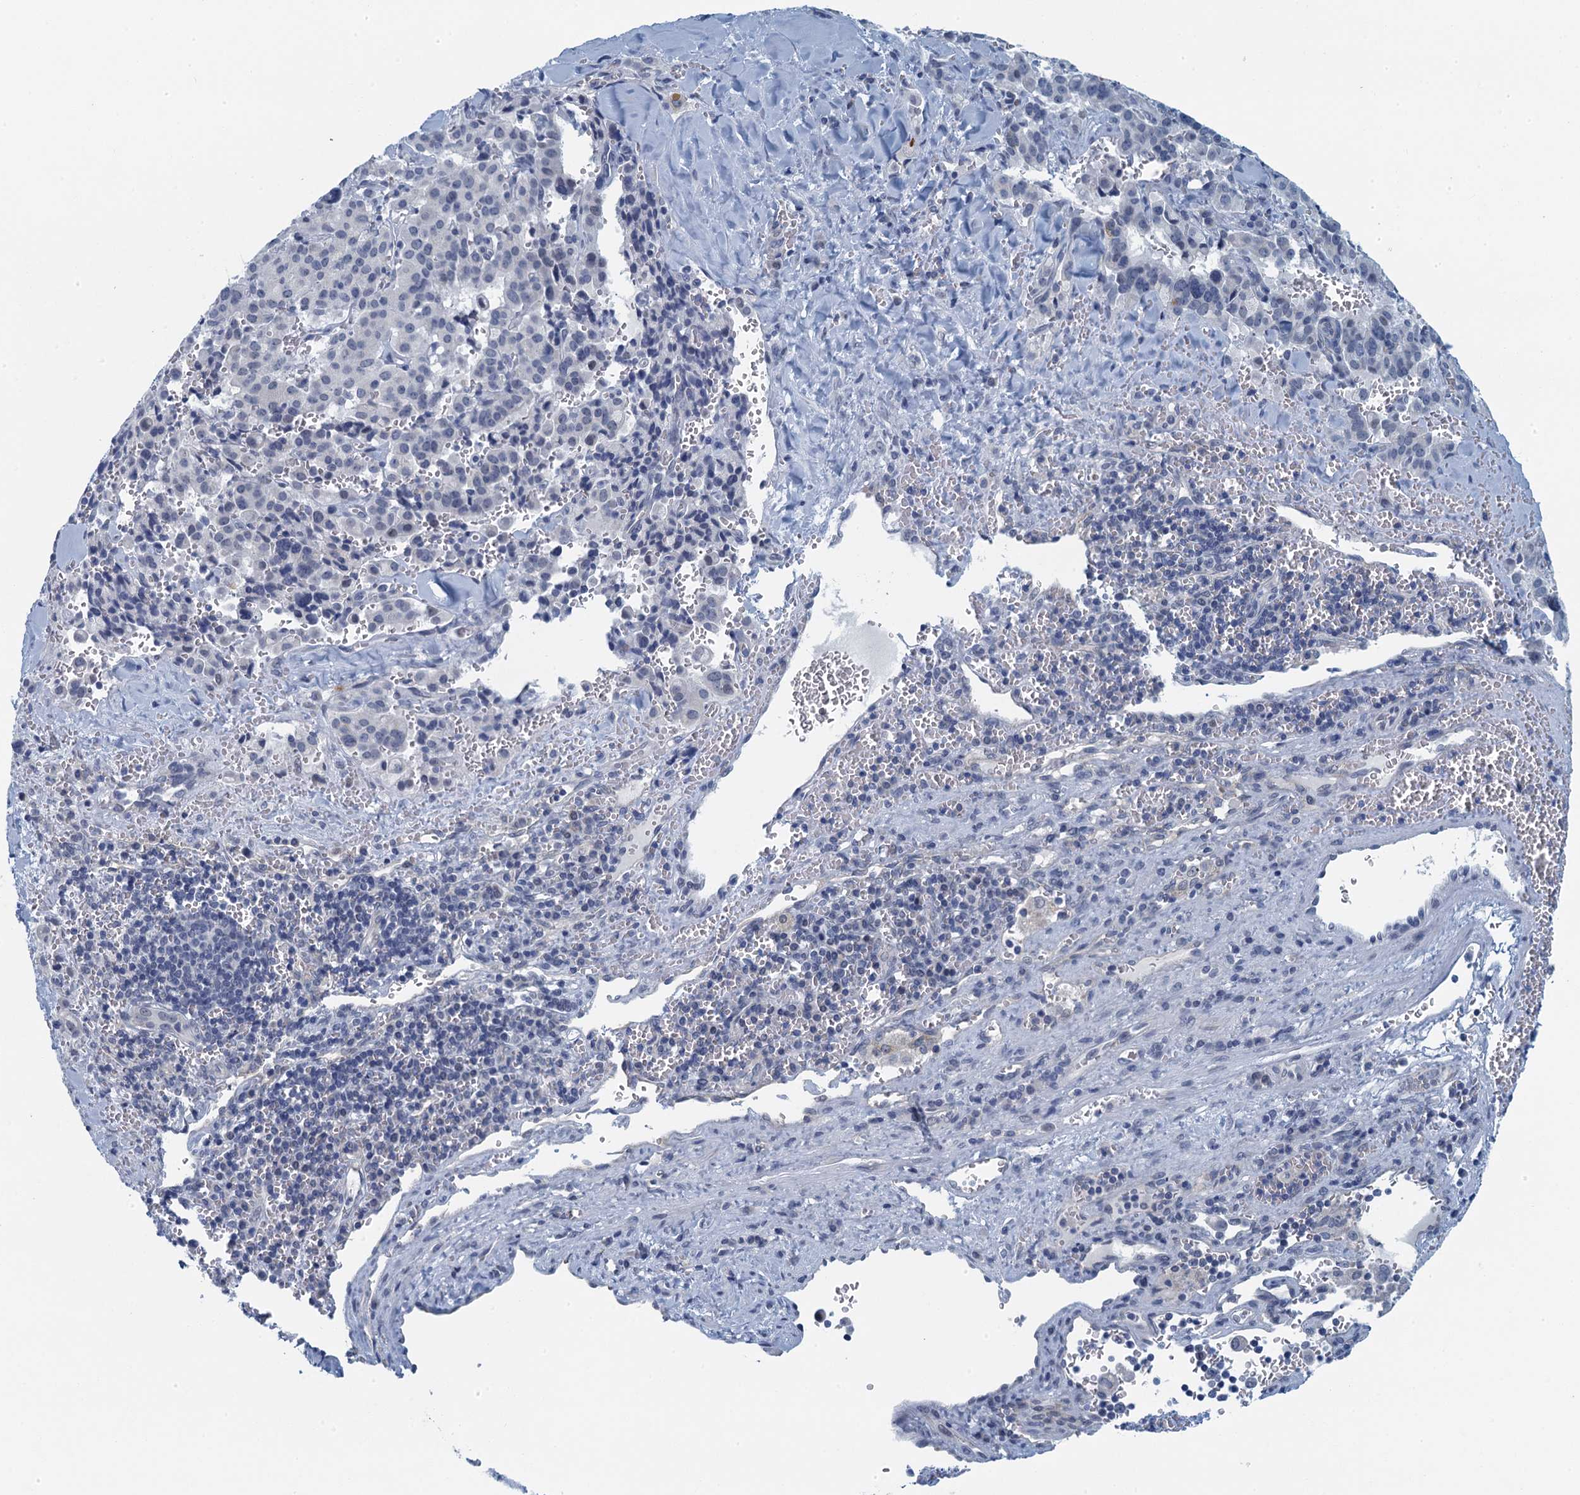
{"staining": {"intensity": "negative", "quantity": "none", "location": "none"}, "tissue": "pancreatic cancer", "cell_type": "Tumor cells", "image_type": "cancer", "snomed": [{"axis": "morphology", "description": "Adenocarcinoma, NOS"}, {"axis": "topography", "description": "Pancreas"}], "caption": "A histopathology image of human adenocarcinoma (pancreatic) is negative for staining in tumor cells.", "gene": "ENSG00000131152", "patient": {"sex": "male", "age": 65}}